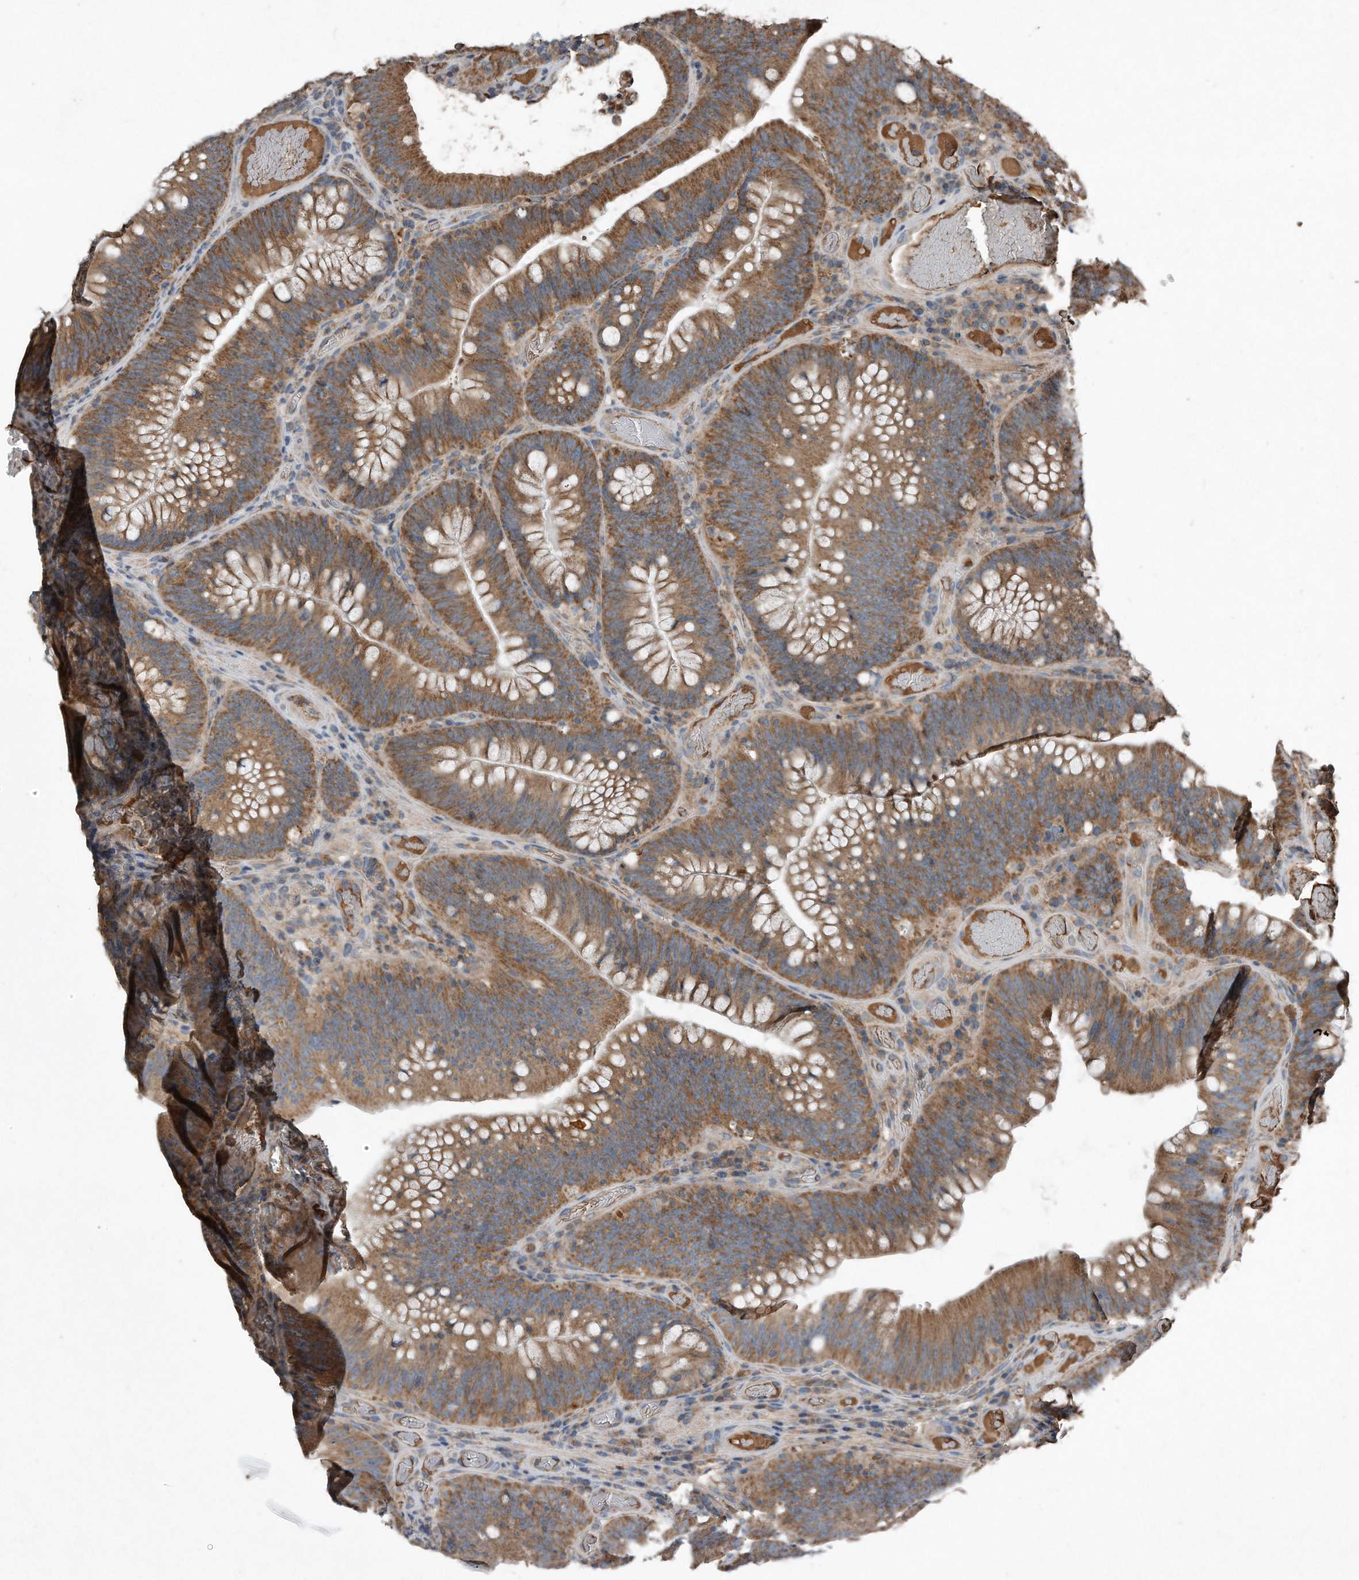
{"staining": {"intensity": "moderate", "quantity": ">75%", "location": "cytoplasmic/membranous"}, "tissue": "colorectal cancer", "cell_type": "Tumor cells", "image_type": "cancer", "snomed": [{"axis": "morphology", "description": "Normal tissue, NOS"}, {"axis": "topography", "description": "Colon"}], "caption": "Approximately >75% of tumor cells in colorectal cancer demonstrate moderate cytoplasmic/membranous protein staining as visualized by brown immunohistochemical staining.", "gene": "SDHA", "patient": {"sex": "female", "age": 82}}